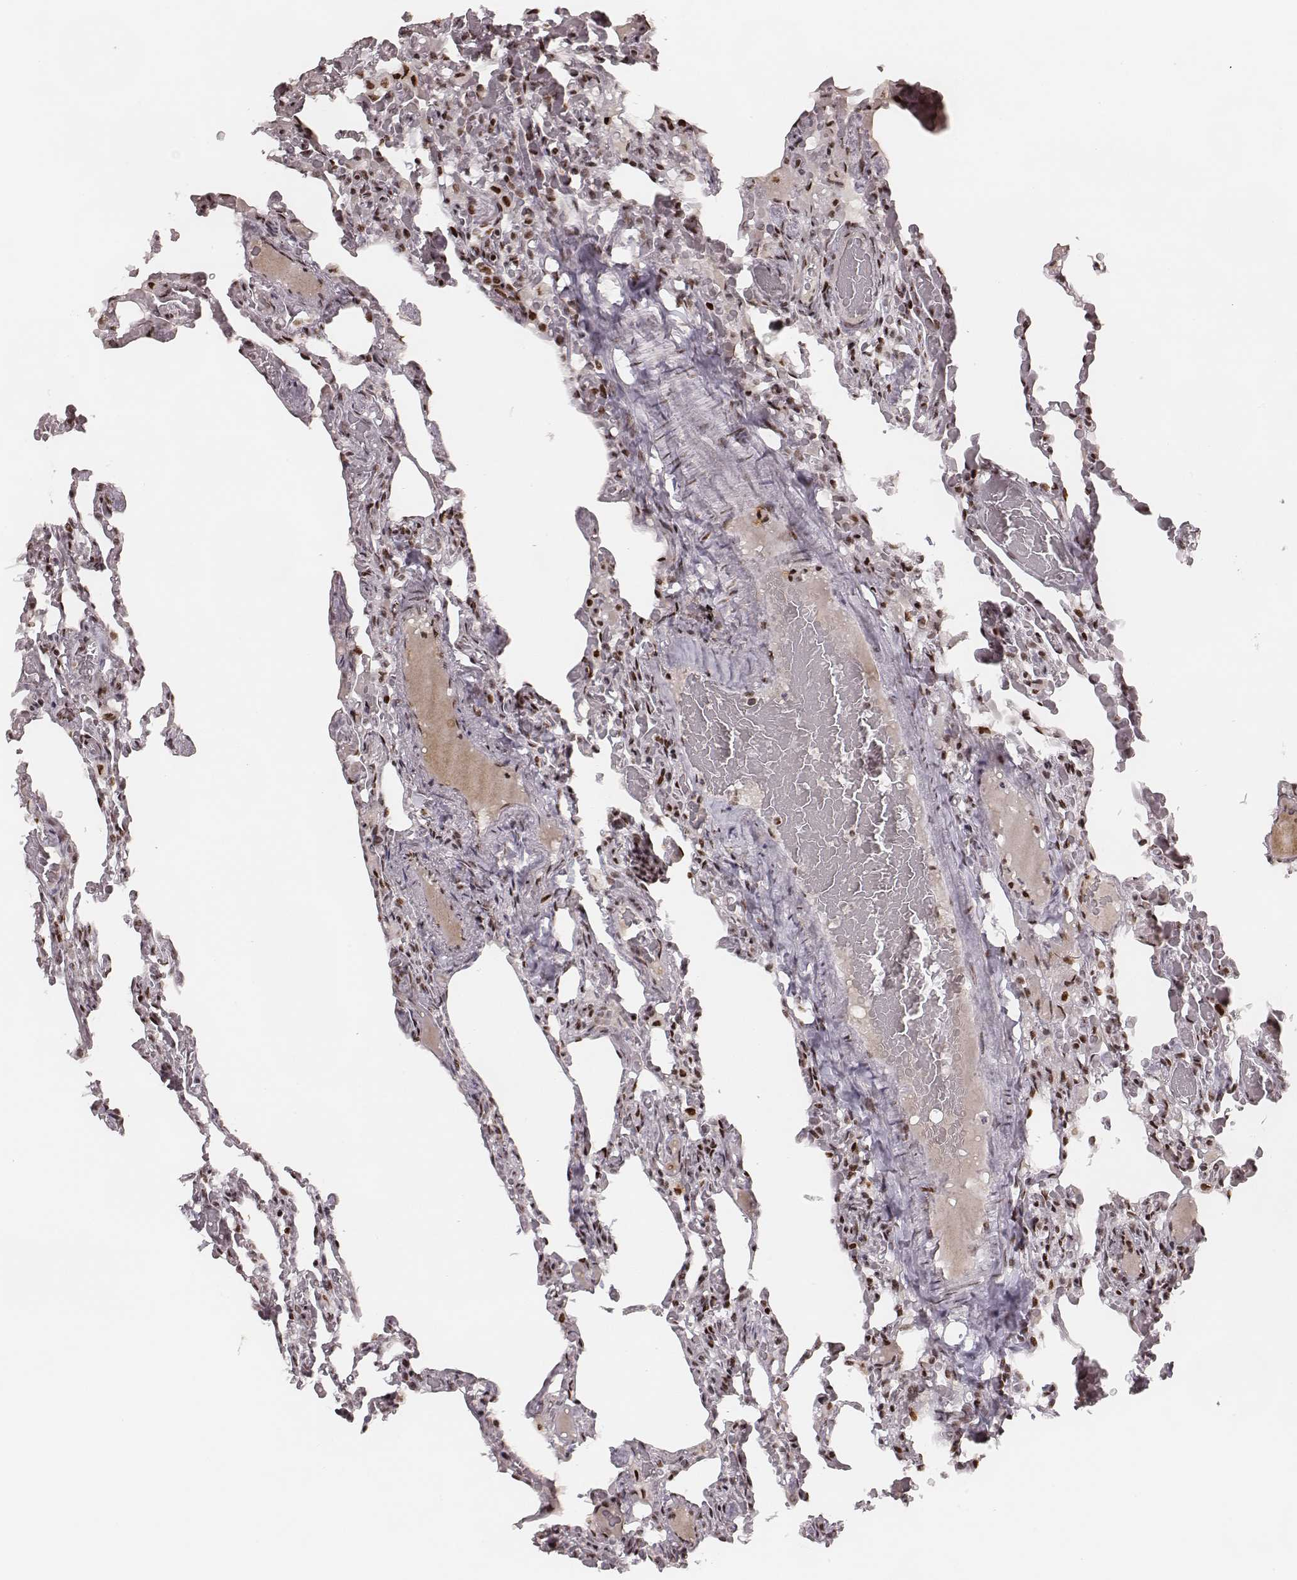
{"staining": {"intensity": "strong", "quantity": ">75%", "location": "nuclear"}, "tissue": "lung", "cell_type": "Alveolar cells", "image_type": "normal", "snomed": [{"axis": "morphology", "description": "Normal tissue, NOS"}, {"axis": "topography", "description": "Lung"}], "caption": "Lung stained with DAB immunohistochemistry shows high levels of strong nuclear expression in about >75% of alveolar cells. (DAB (3,3'-diaminobenzidine) IHC with brightfield microscopy, high magnification).", "gene": "HNRNPC", "patient": {"sex": "female", "age": 43}}